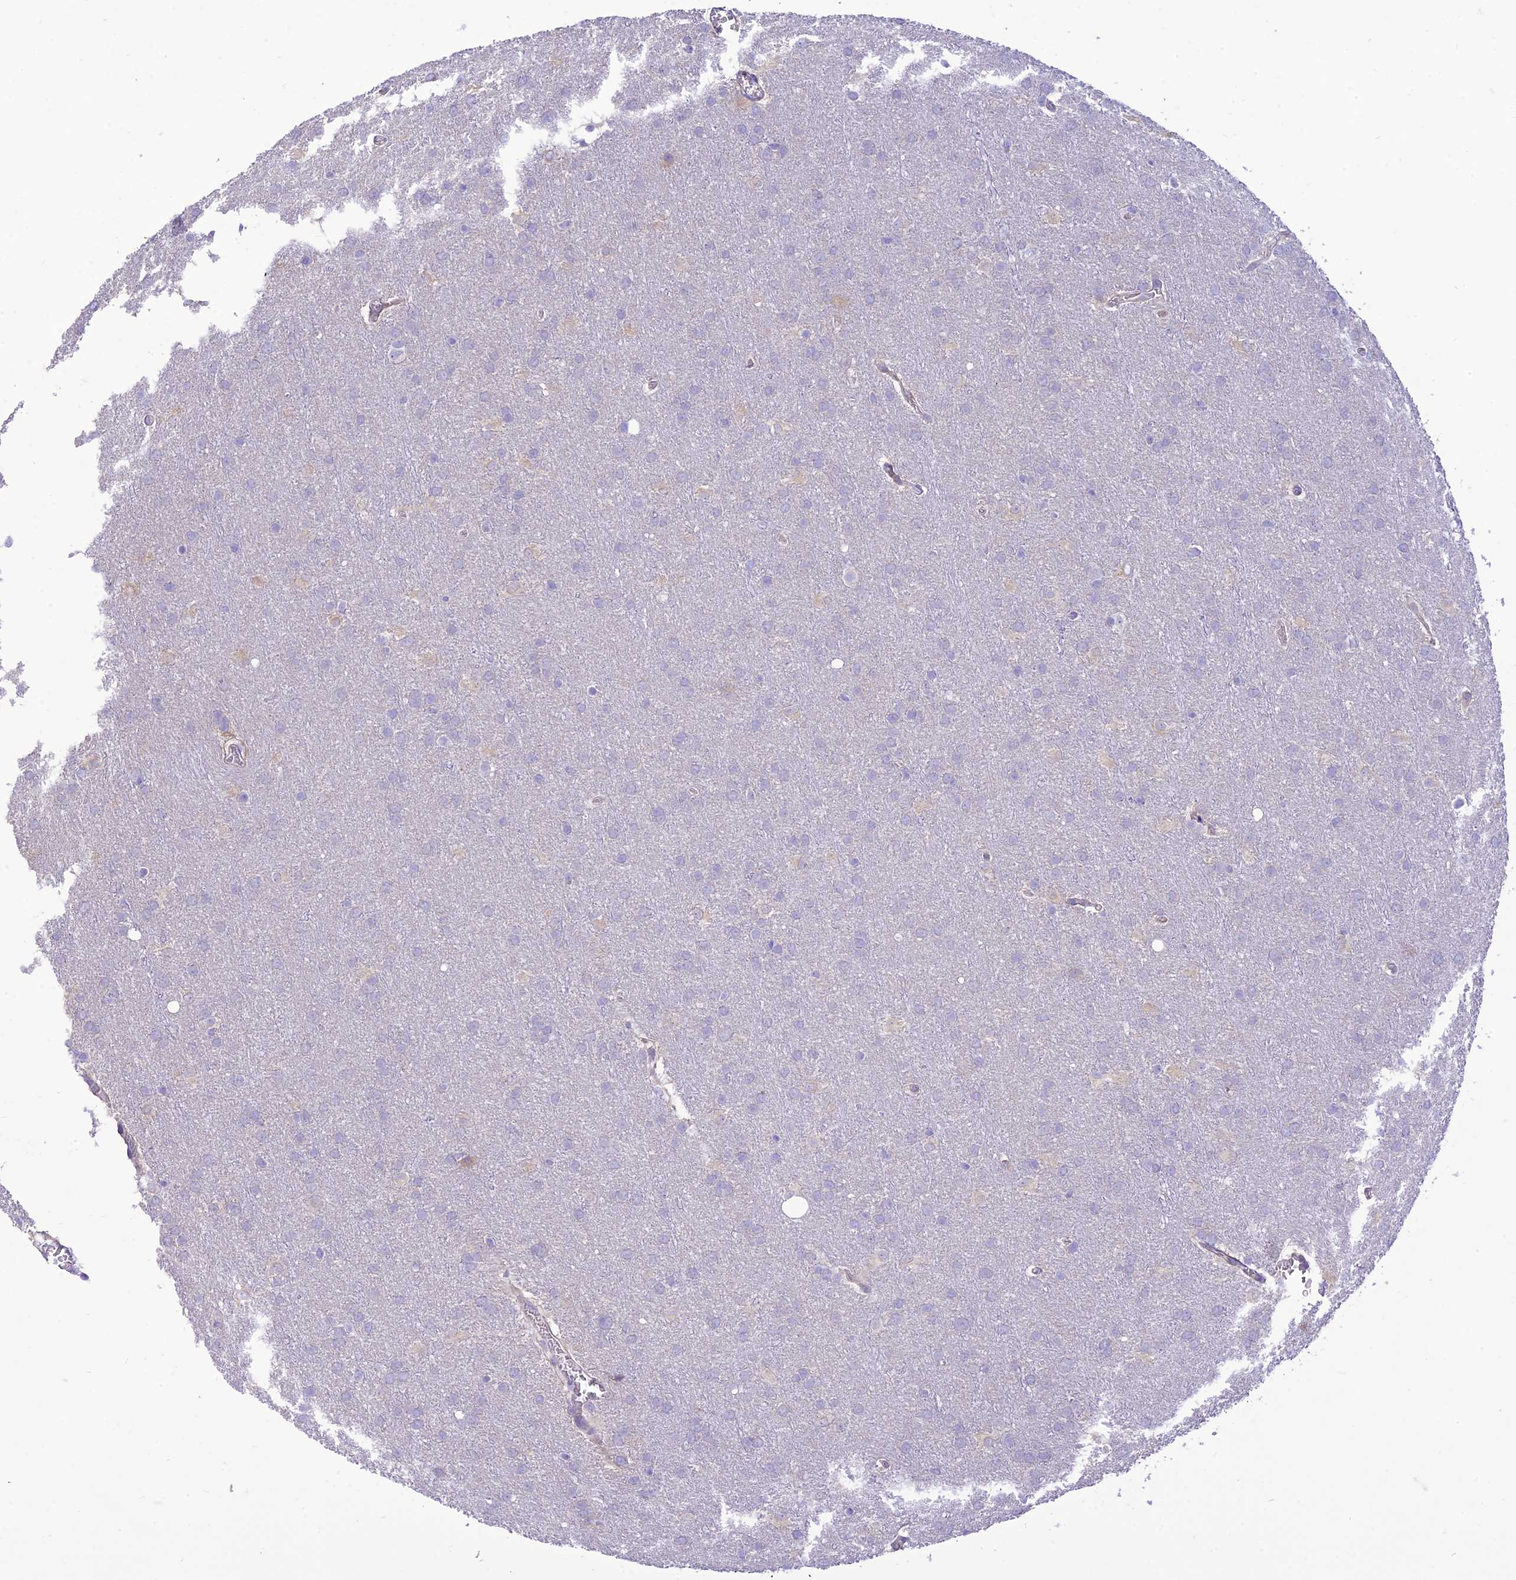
{"staining": {"intensity": "negative", "quantity": "none", "location": "none"}, "tissue": "glioma", "cell_type": "Tumor cells", "image_type": "cancer", "snomed": [{"axis": "morphology", "description": "Glioma, malignant, Low grade"}, {"axis": "topography", "description": "Brain"}], "caption": "Immunohistochemical staining of malignant glioma (low-grade) exhibits no significant expression in tumor cells.", "gene": "DHDH", "patient": {"sex": "female", "age": 32}}